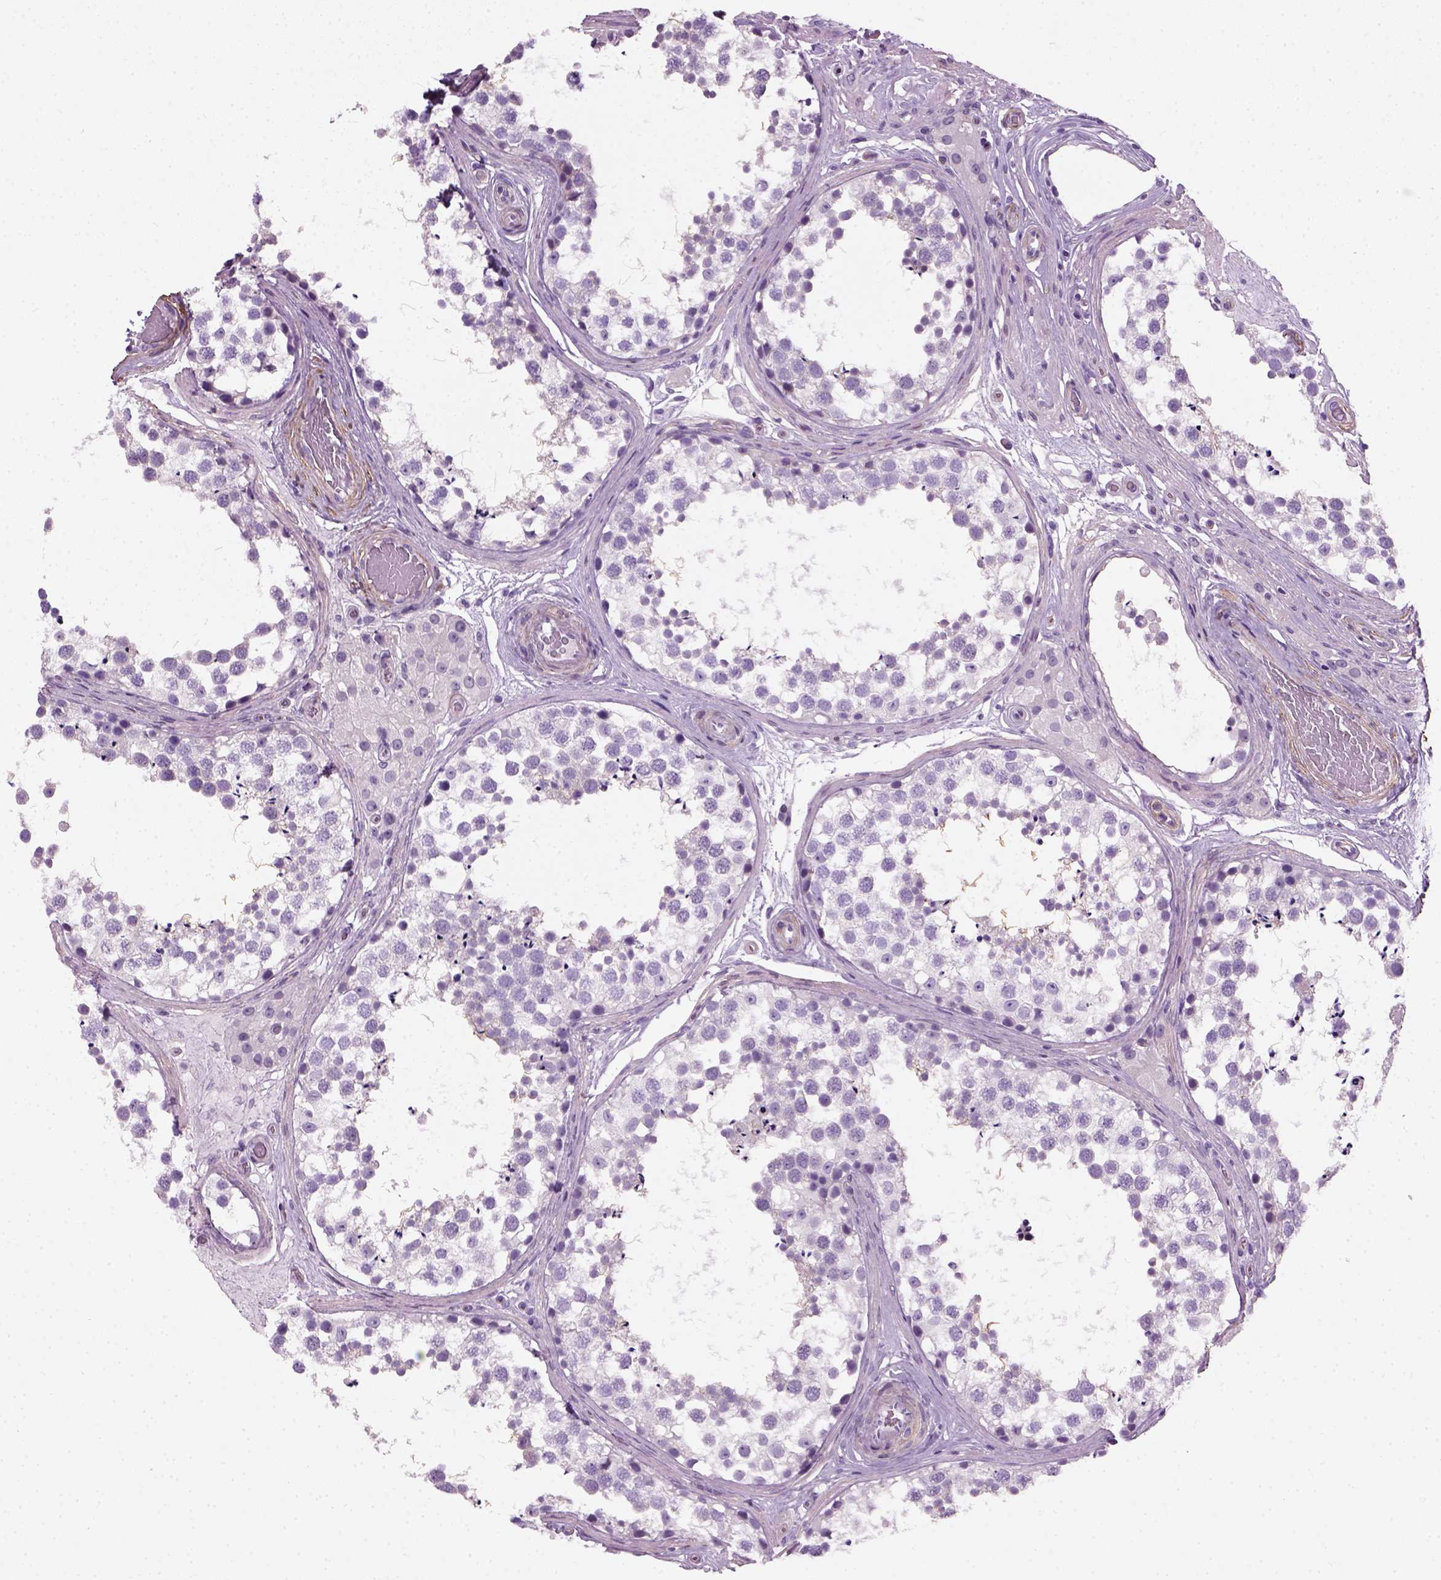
{"staining": {"intensity": "negative", "quantity": "none", "location": "none"}, "tissue": "testis", "cell_type": "Cells in seminiferous ducts", "image_type": "normal", "snomed": [{"axis": "morphology", "description": "Normal tissue, NOS"}, {"axis": "morphology", "description": "Seminoma, NOS"}, {"axis": "topography", "description": "Testis"}], "caption": "An image of testis stained for a protein exhibits no brown staining in cells in seminiferous ducts.", "gene": "FAM161A", "patient": {"sex": "male", "age": 65}}